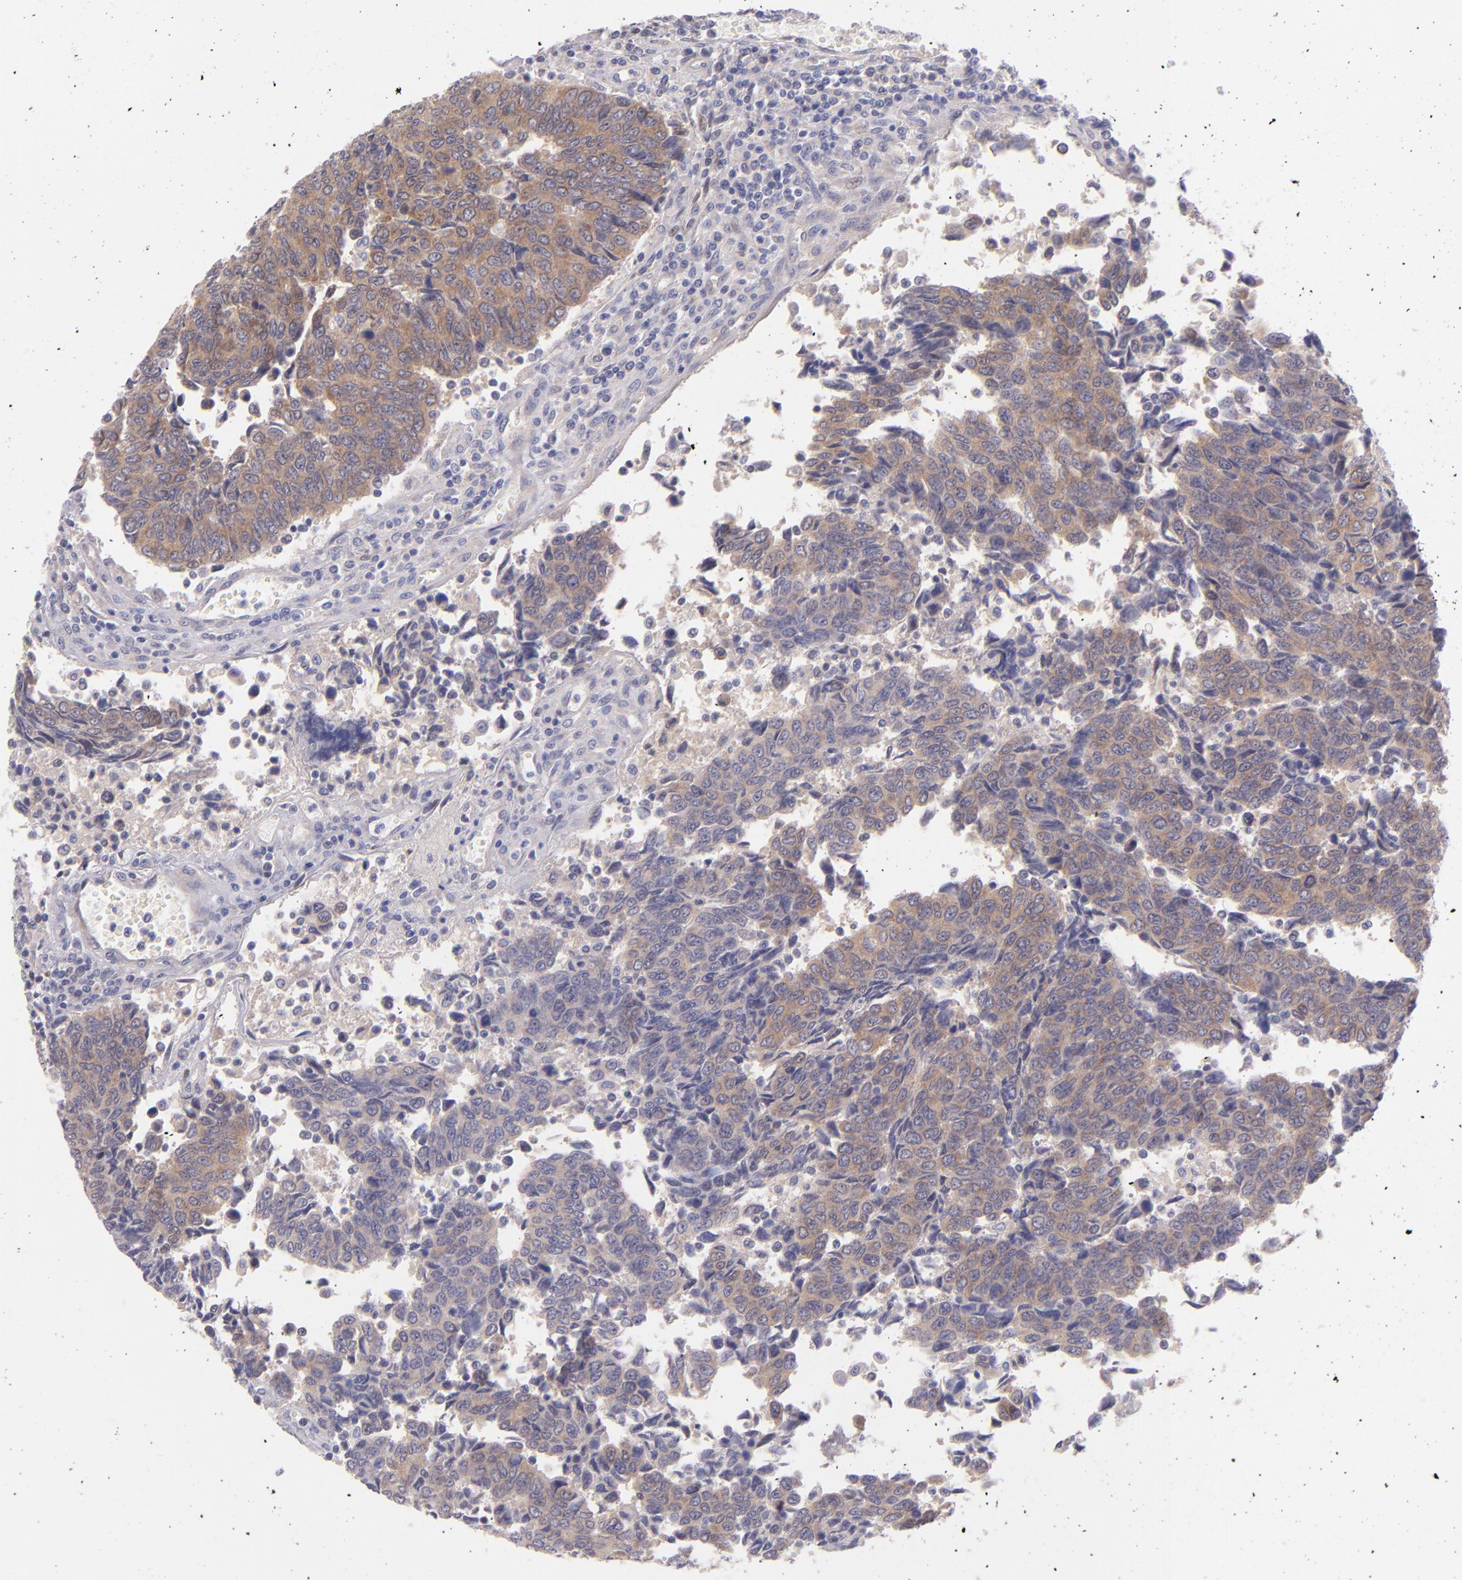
{"staining": {"intensity": "moderate", "quantity": ">75%", "location": "cytoplasmic/membranous"}, "tissue": "urothelial cancer", "cell_type": "Tumor cells", "image_type": "cancer", "snomed": [{"axis": "morphology", "description": "Urothelial carcinoma, High grade"}, {"axis": "topography", "description": "Urinary bladder"}], "caption": "Human urothelial cancer stained with a brown dye reveals moderate cytoplasmic/membranous positive positivity in about >75% of tumor cells.", "gene": "SH2D4A", "patient": {"sex": "male", "age": 86}}